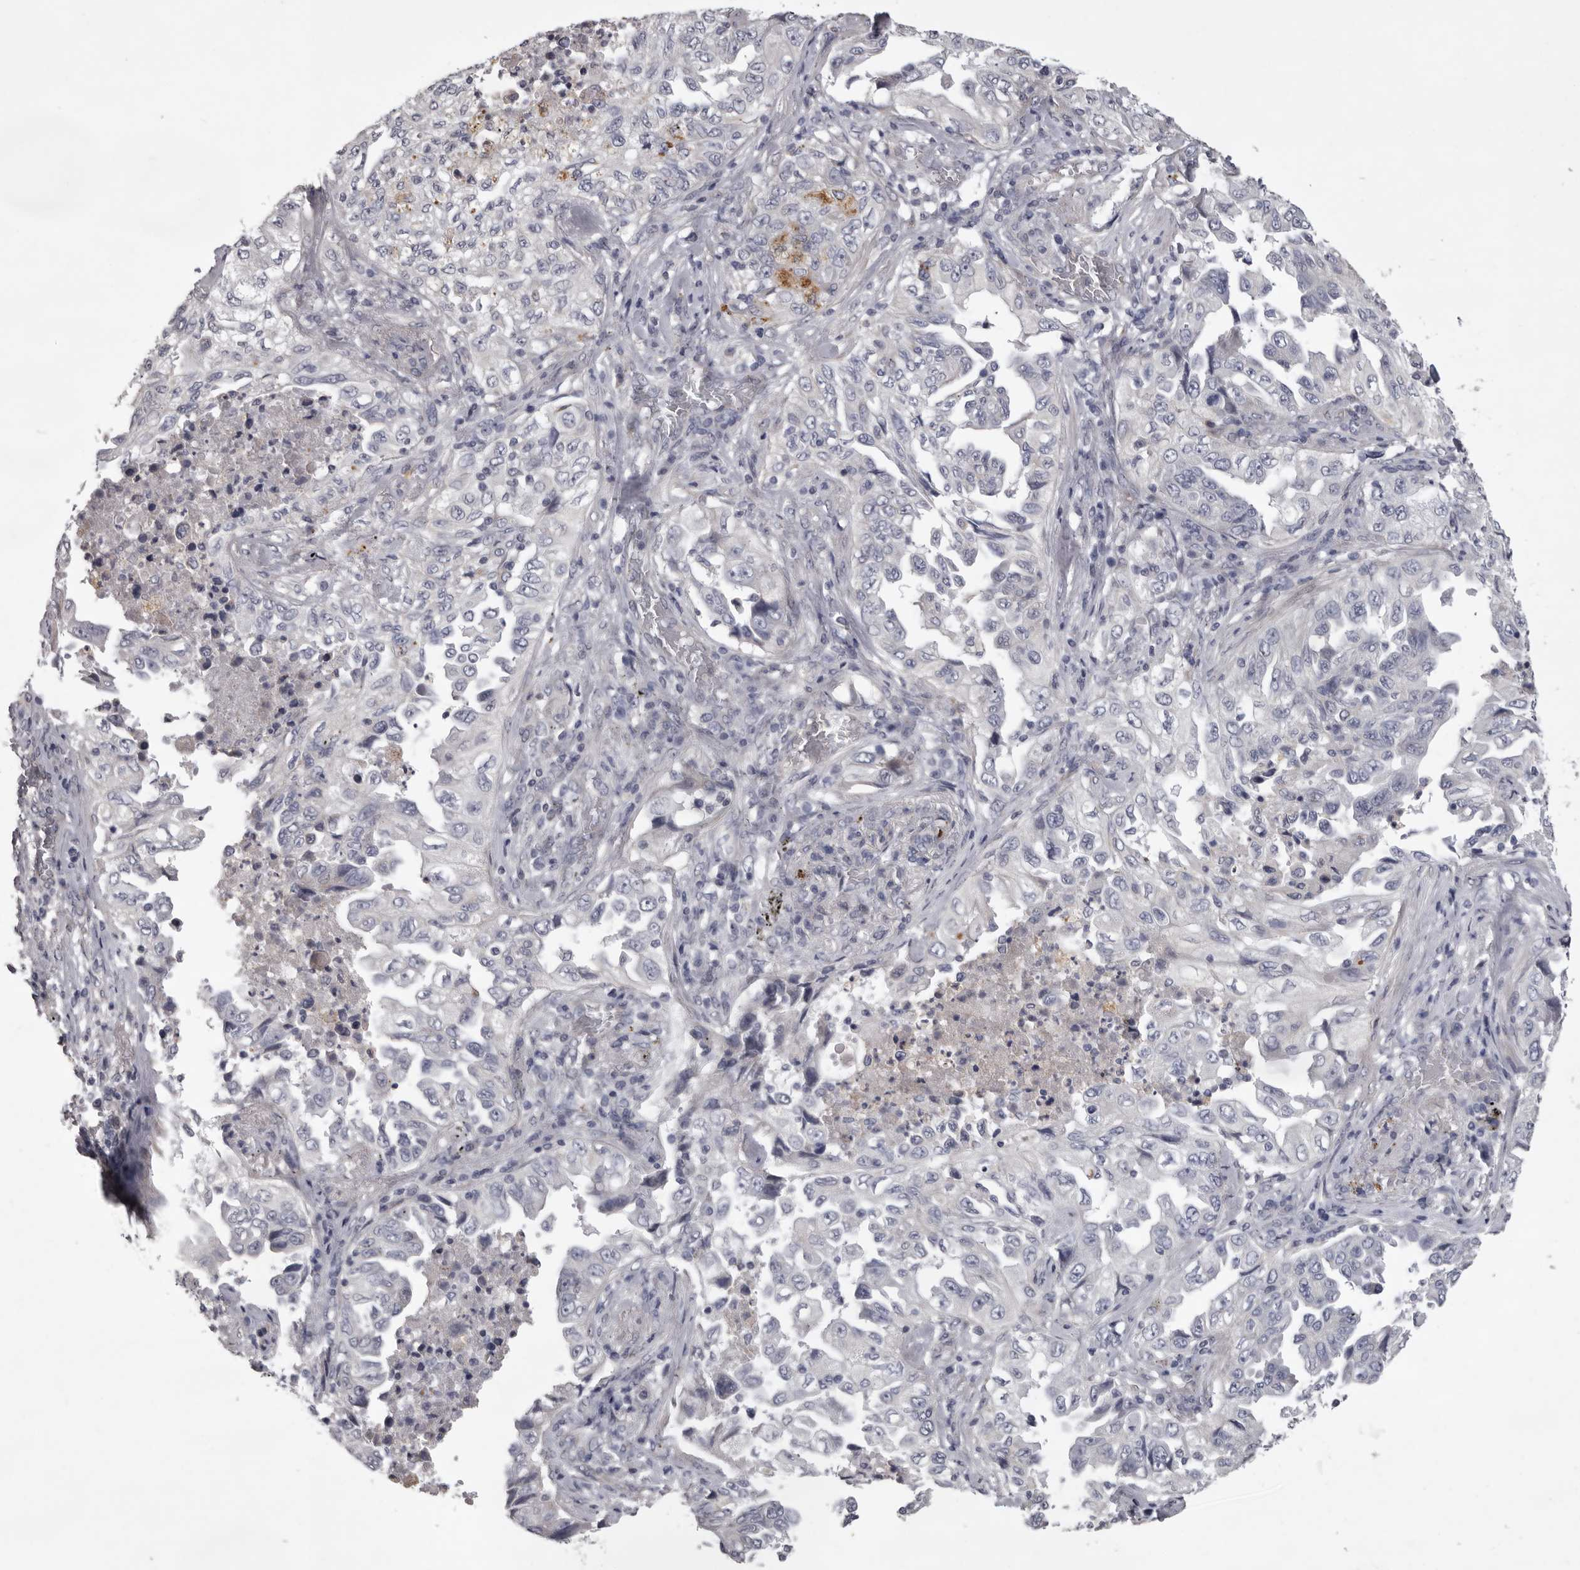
{"staining": {"intensity": "negative", "quantity": "none", "location": "none"}, "tissue": "lung cancer", "cell_type": "Tumor cells", "image_type": "cancer", "snomed": [{"axis": "morphology", "description": "Adenocarcinoma, NOS"}, {"axis": "topography", "description": "Lung"}], "caption": "Tumor cells show no significant protein expression in adenocarcinoma (lung).", "gene": "NKAIN4", "patient": {"sex": "female", "age": 51}}